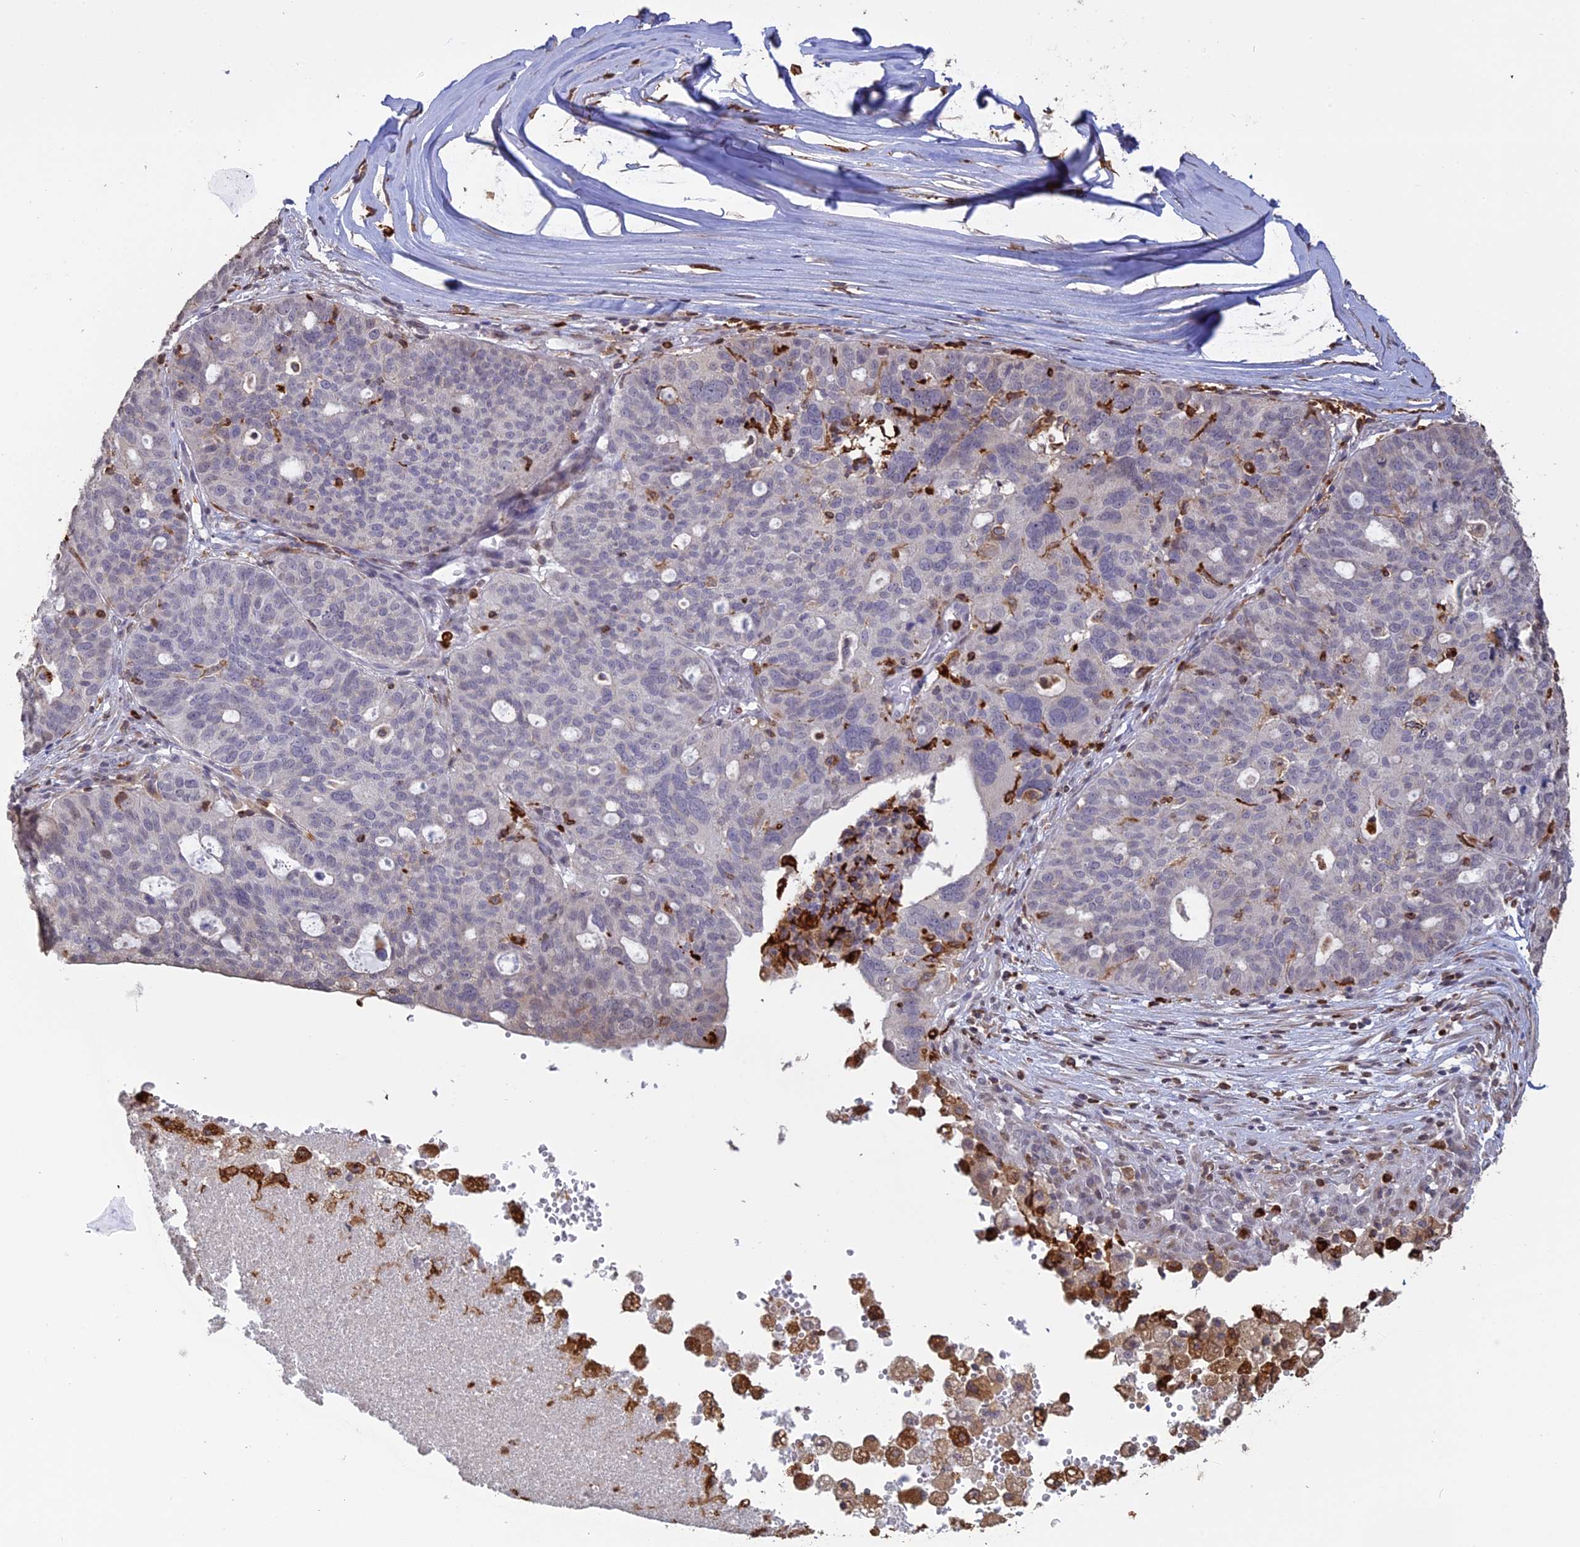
{"staining": {"intensity": "negative", "quantity": "none", "location": "none"}, "tissue": "ovarian cancer", "cell_type": "Tumor cells", "image_type": "cancer", "snomed": [{"axis": "morphology", "description": "Cystadenocarcinoma, serous, NOS"}, {"axis": "topography", "description": "Ovary"}], "caption": "Immunohistochemical staining of ovarian serous cystadenocarcinoma exhibits no significant expression in tumor cells.", "gene": "APOBR", "patient": {"sex": "female", "age": 59}}